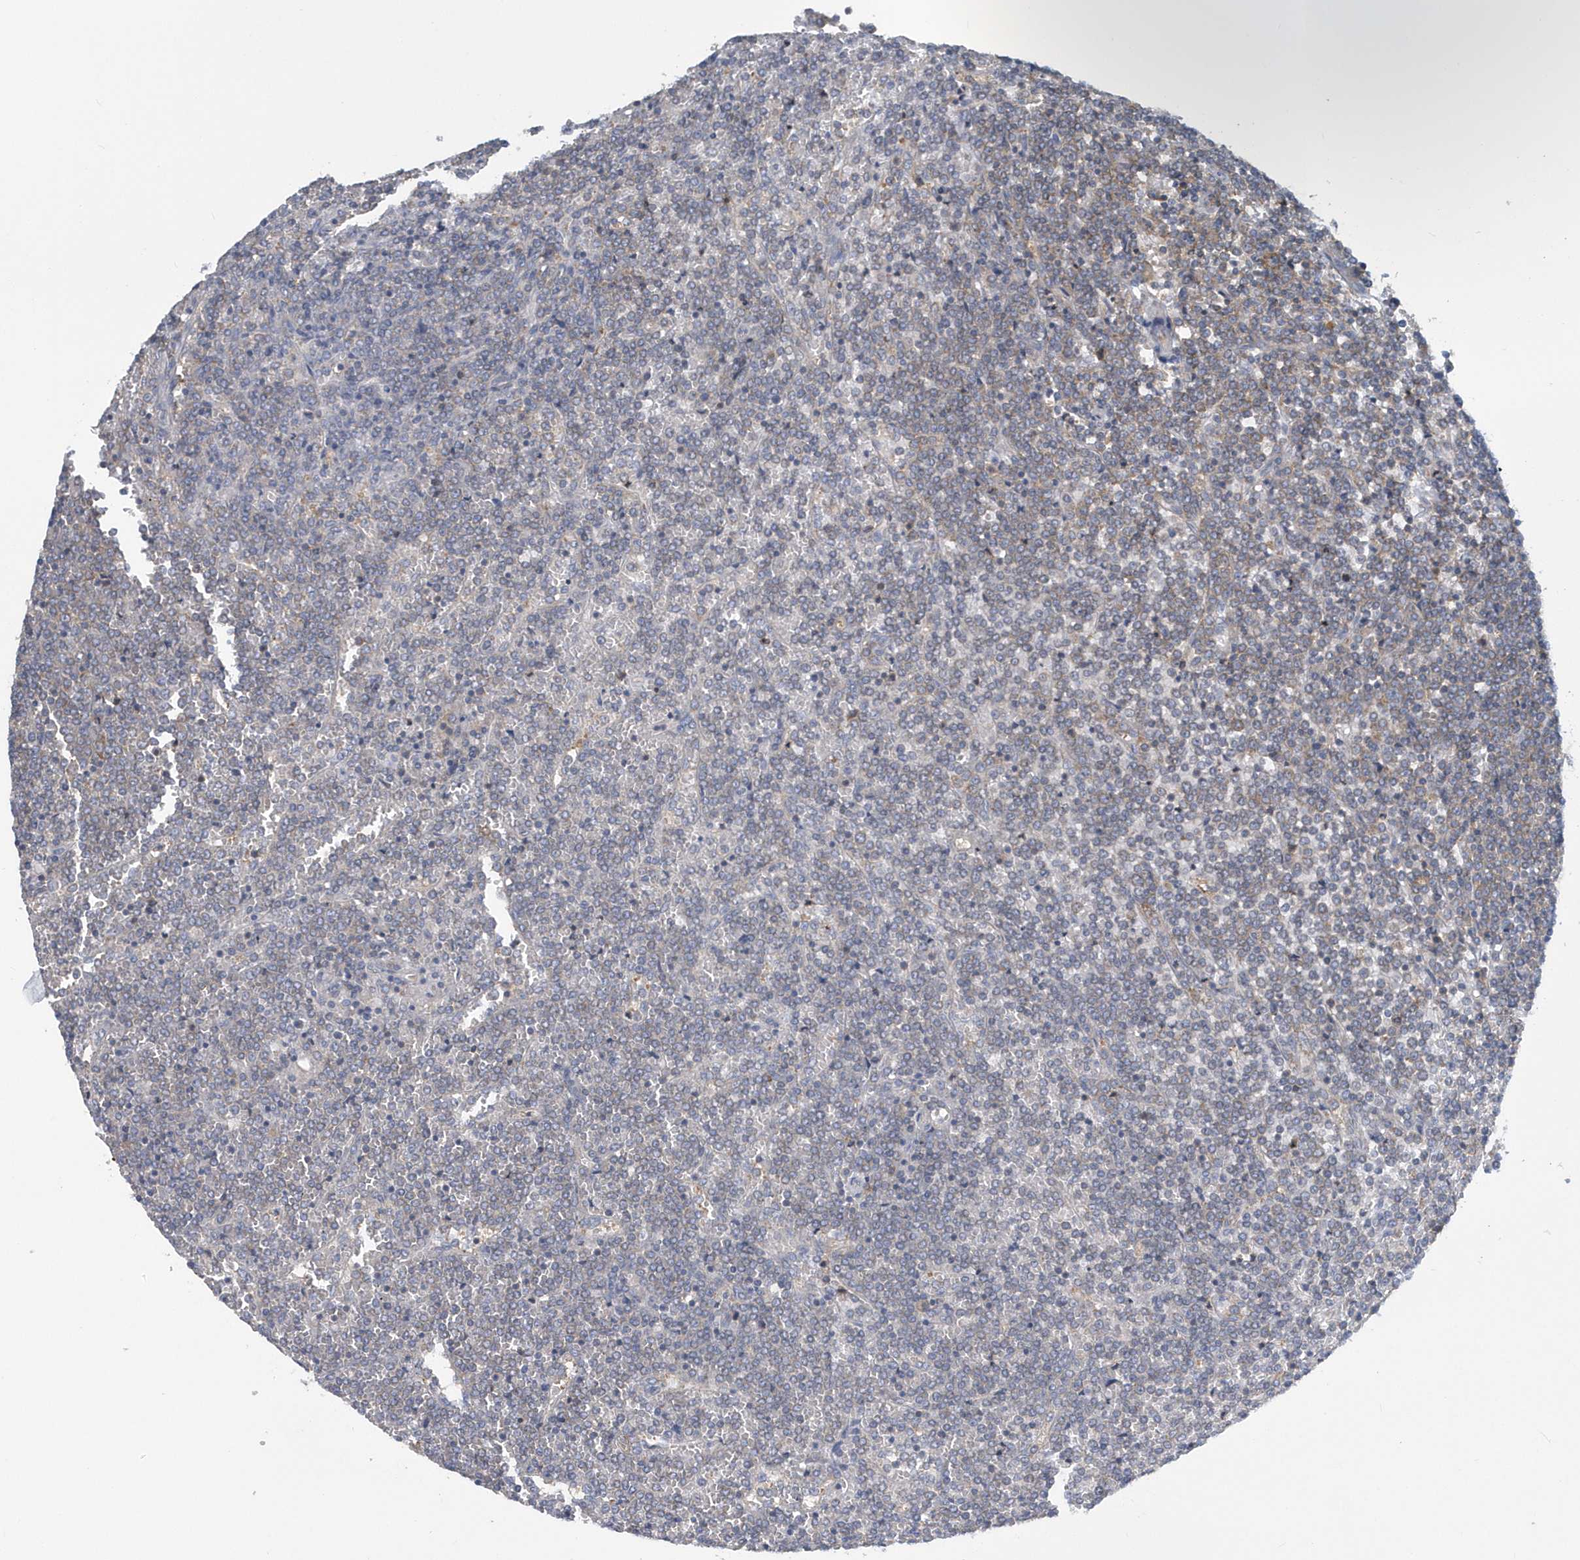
{"staining": {"intensity": "negative", "quantity": "none", "location": "none"}, "tissue": "lymphoma", "cell_type": "Tumor cells", "image_type": "cancer", "snomed": [{"axis": "morphology", "description": "Malignant lymphoma, non-Hodgkin's type, Low grade"}, {"axis": "topography", "description": "Spleen"}], "caption": "Tumor cells are negative for brown protein staining in lymphoma. Nuclei are stained in blue.", "gene": "EIF3C", "patient": {"sex": "female", "age": 19}}